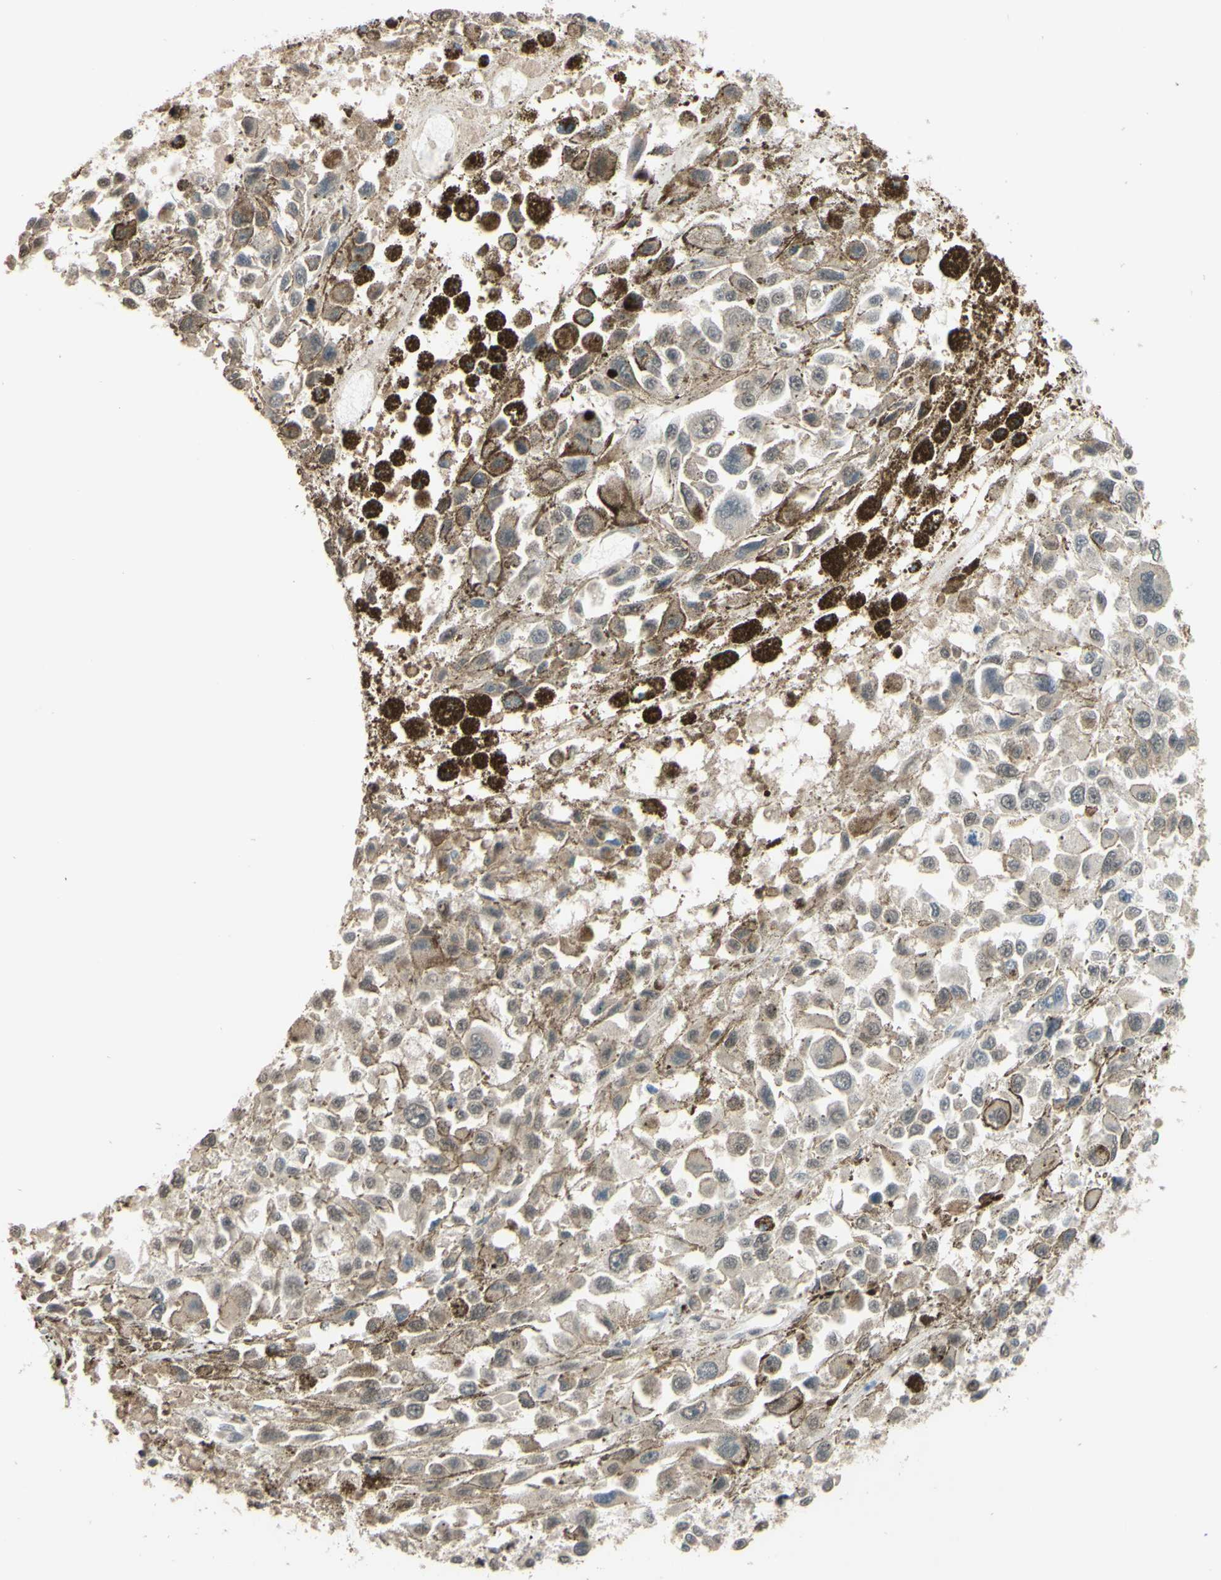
{"staining": {"intensity": "weak", "quantity": "25%-75%", "location": "cytoplasmic/membranous"}, "tissue": "melanoma", "cell_type": "Tumor cells", "image_type": "cancer", "snomed": [{"axis": "morphology", "description": "Malignant melanoma, Metastatic site"}, {"axis": "topography", "description": "Lymph node"}], "caption": "Immunohistochemistry (IHC) histopathology image of neoplastic tissue: human melanoma stained using immunohistochemistry (IHC) demonstrates low levels of weak protein expression localized specifically in the cytoplasmic/membranous of tumor cells, appearing as a cytoplasmic/membranous brown color.", "gene": "SMIM19", "patient": {"sex": "male", "age": 59}}